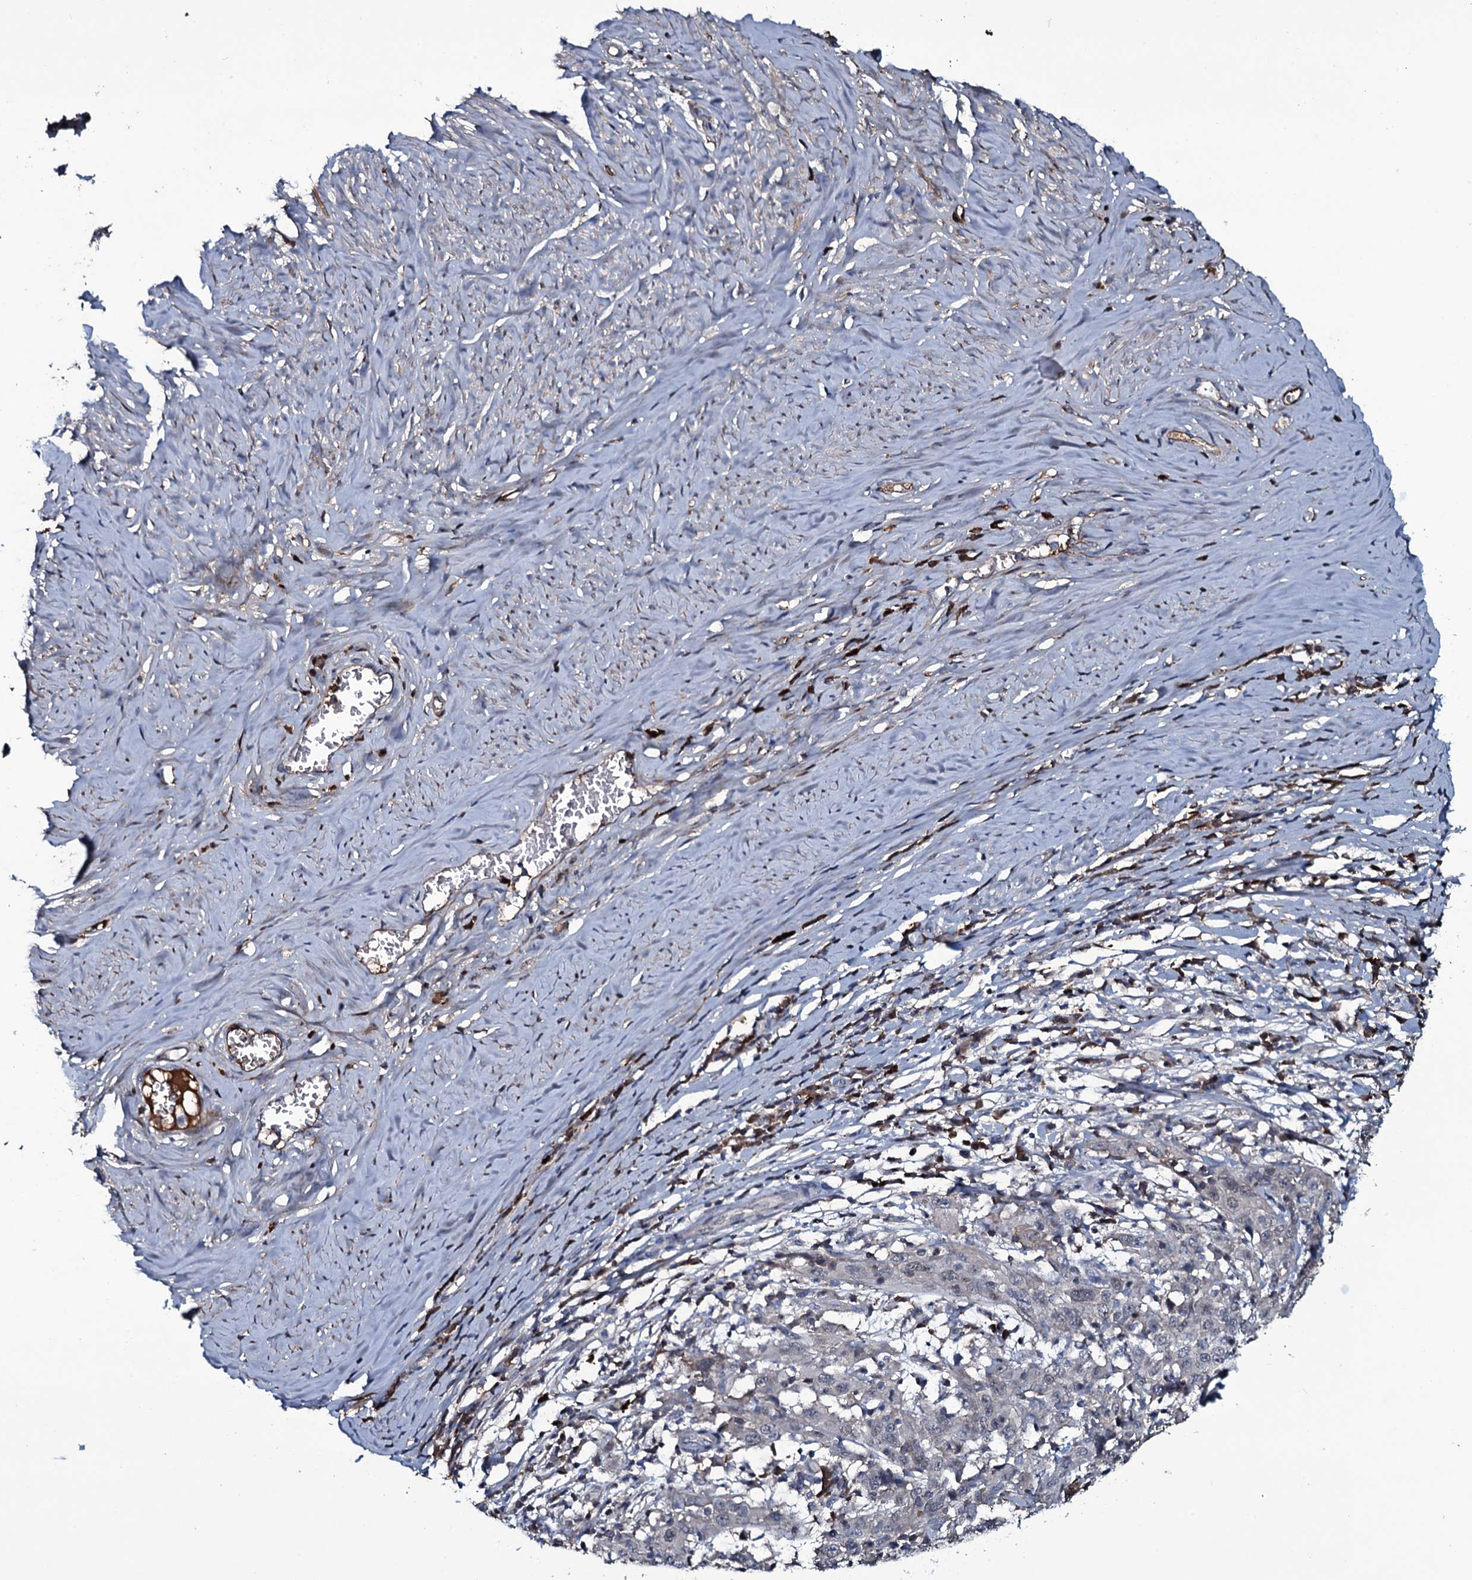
{"staining": {"intensity": "negative", "quantity": "none", "location": "none"}, "tissue": "cervical cancer", "cell_type": "Tumor cells", "image_type": "cancer", "snomed": [{"axis": "morphology", "description": "Squamous cell carcinoma, NOS"}, {"axis": "topography", "description": "Cervix"}], "caption": "Cervical cancer (squamous cell carcinoma) was stained to show a protein in brown. There is no significant expression in tumor cells.", "gene": "LYG2", "patient": {"sex": "female", "age": 46}}